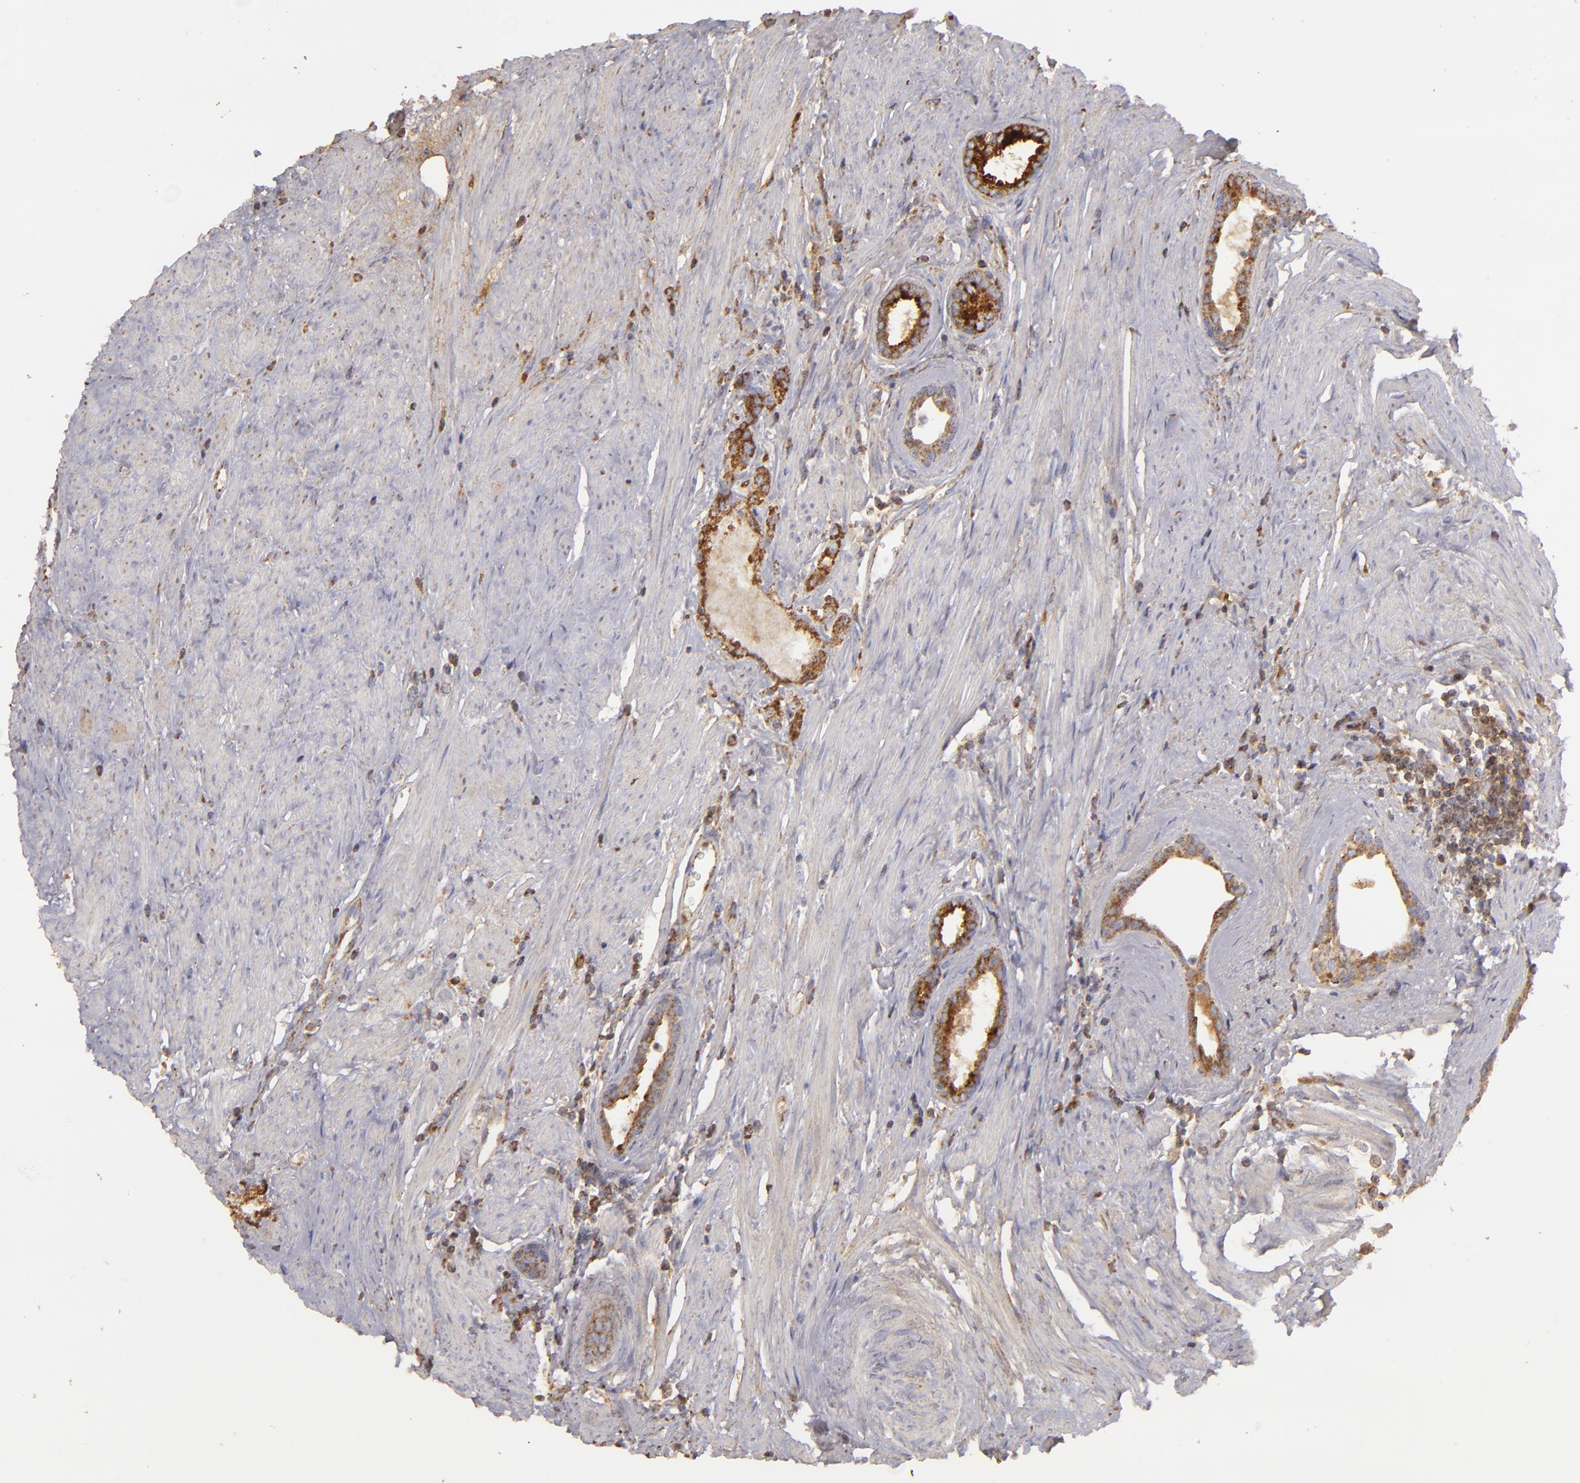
{"staining": {"intensity": "strong", "quantity": ">75%", "location": "cytoplasmic/membranous"}, "tissue": "prostate cancer", "cell_type": "Tumor cells", "image_type": "cancer", "snomed": [{"axis": "morphology", "description": "Adenocarcinoma, Medium grade"}, {"axis": "topography", "description": "Prostate"}], "caption": "Prostate medium-grade adenocarcinoma tissue shows strong cytoplasmic/membranous positivity in about >75% of tumor cells, visualized by immunohistochemistry. (brown staining indicates protein expression, while blue staining denotes nuclei).", "gene": "CFB", "patient": {"sex": "male", "age": 72}}